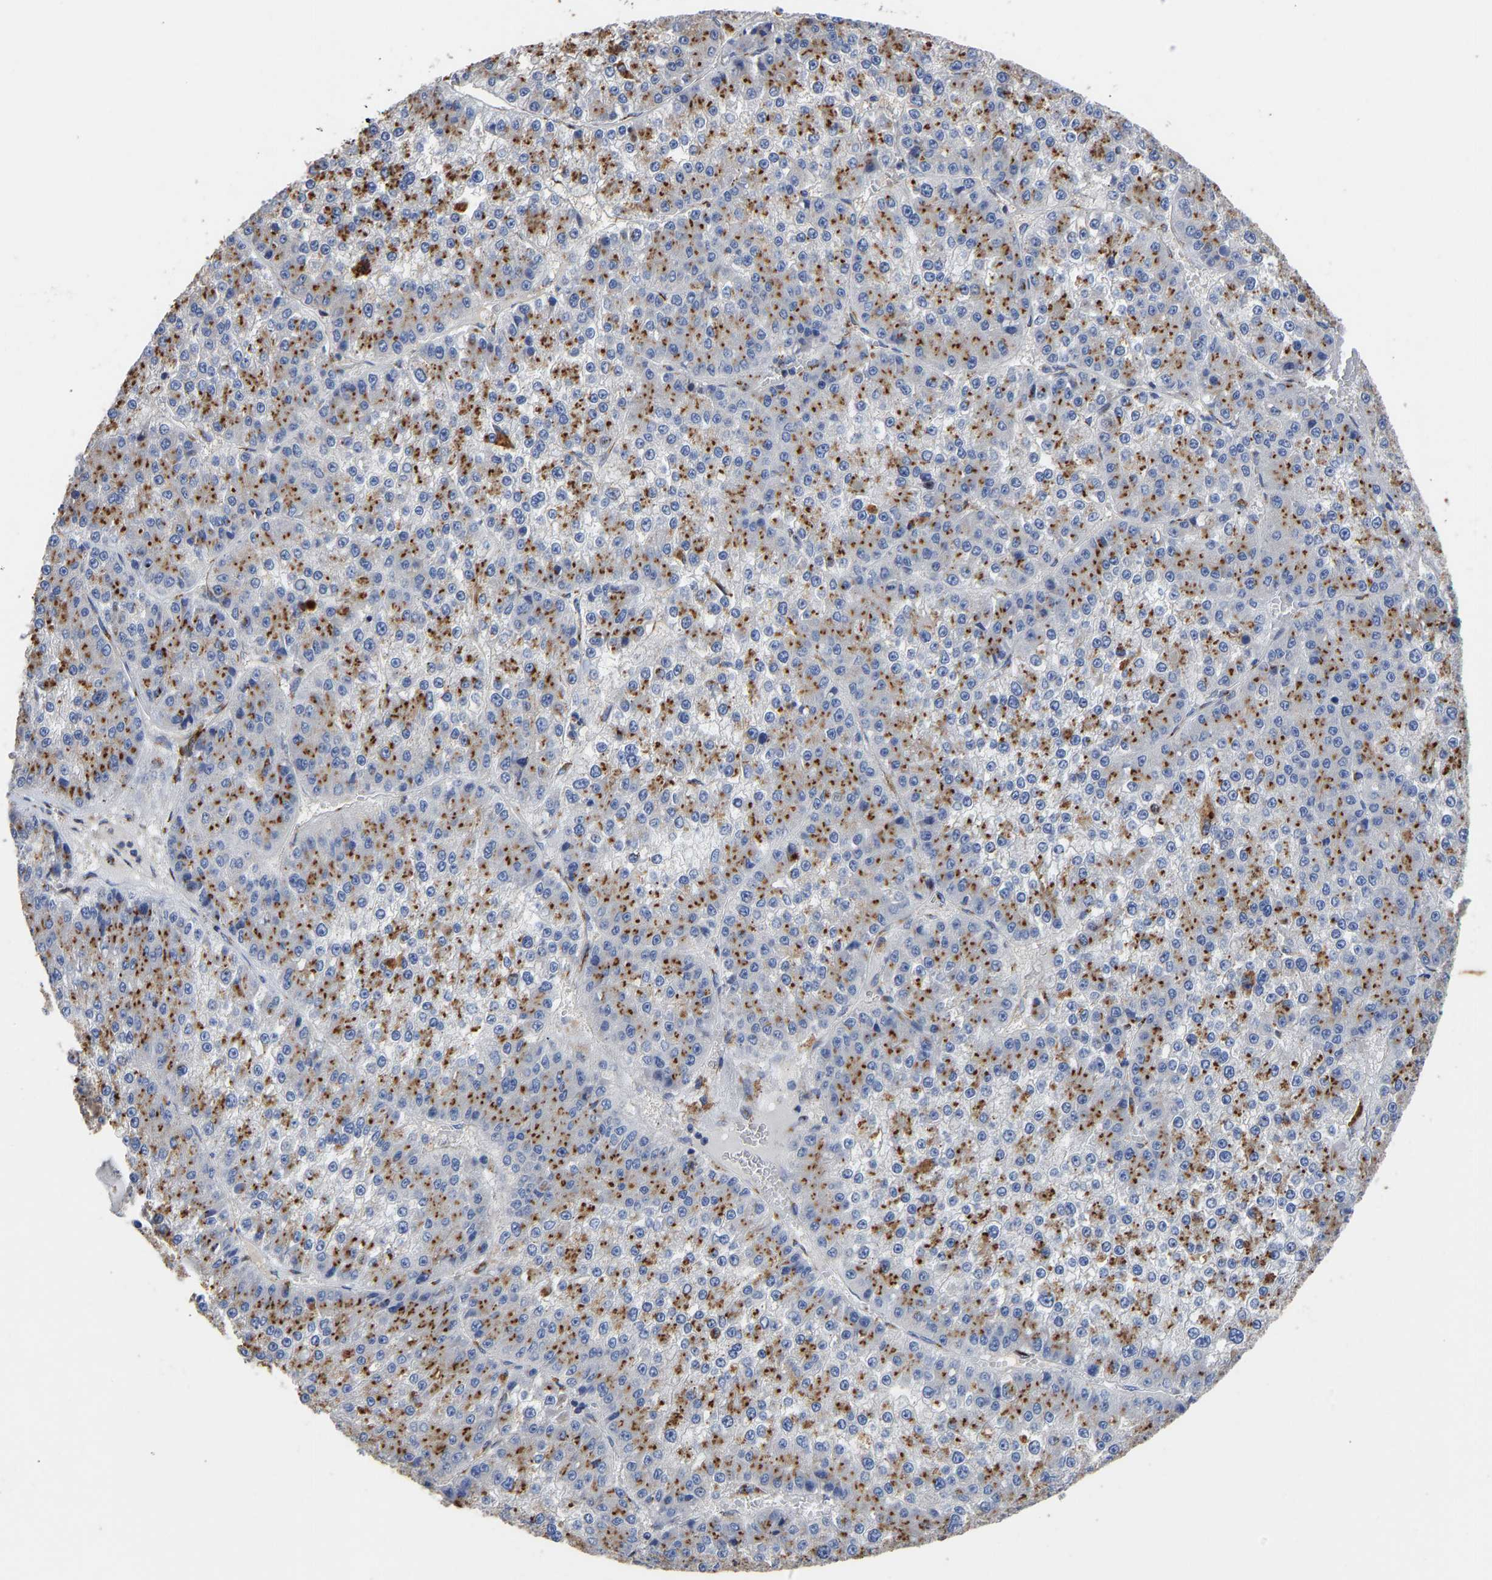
{"staining": {"intensity": "moderate", "quantity": ">75%", "location": "cytoplasmic/membranous"}, "tissue": "liver cancer", "cell_type": "Tumor cells", "image_type": "cancer", "snomed": [{"axis": "morphology", "description": "Carcinoma, Hepatocellular, NOS"}, {"axis": "topography", "description": "Liver"}], "caption": "Immunohistochemistry of liver hepatocellular carcinoma shows medium levels of moderate cytoplasmic/membranous staining in approximately >75% of tumor cells.", "gene": "TMEM87A", "patient": {"sex": "female", "age": 73}}